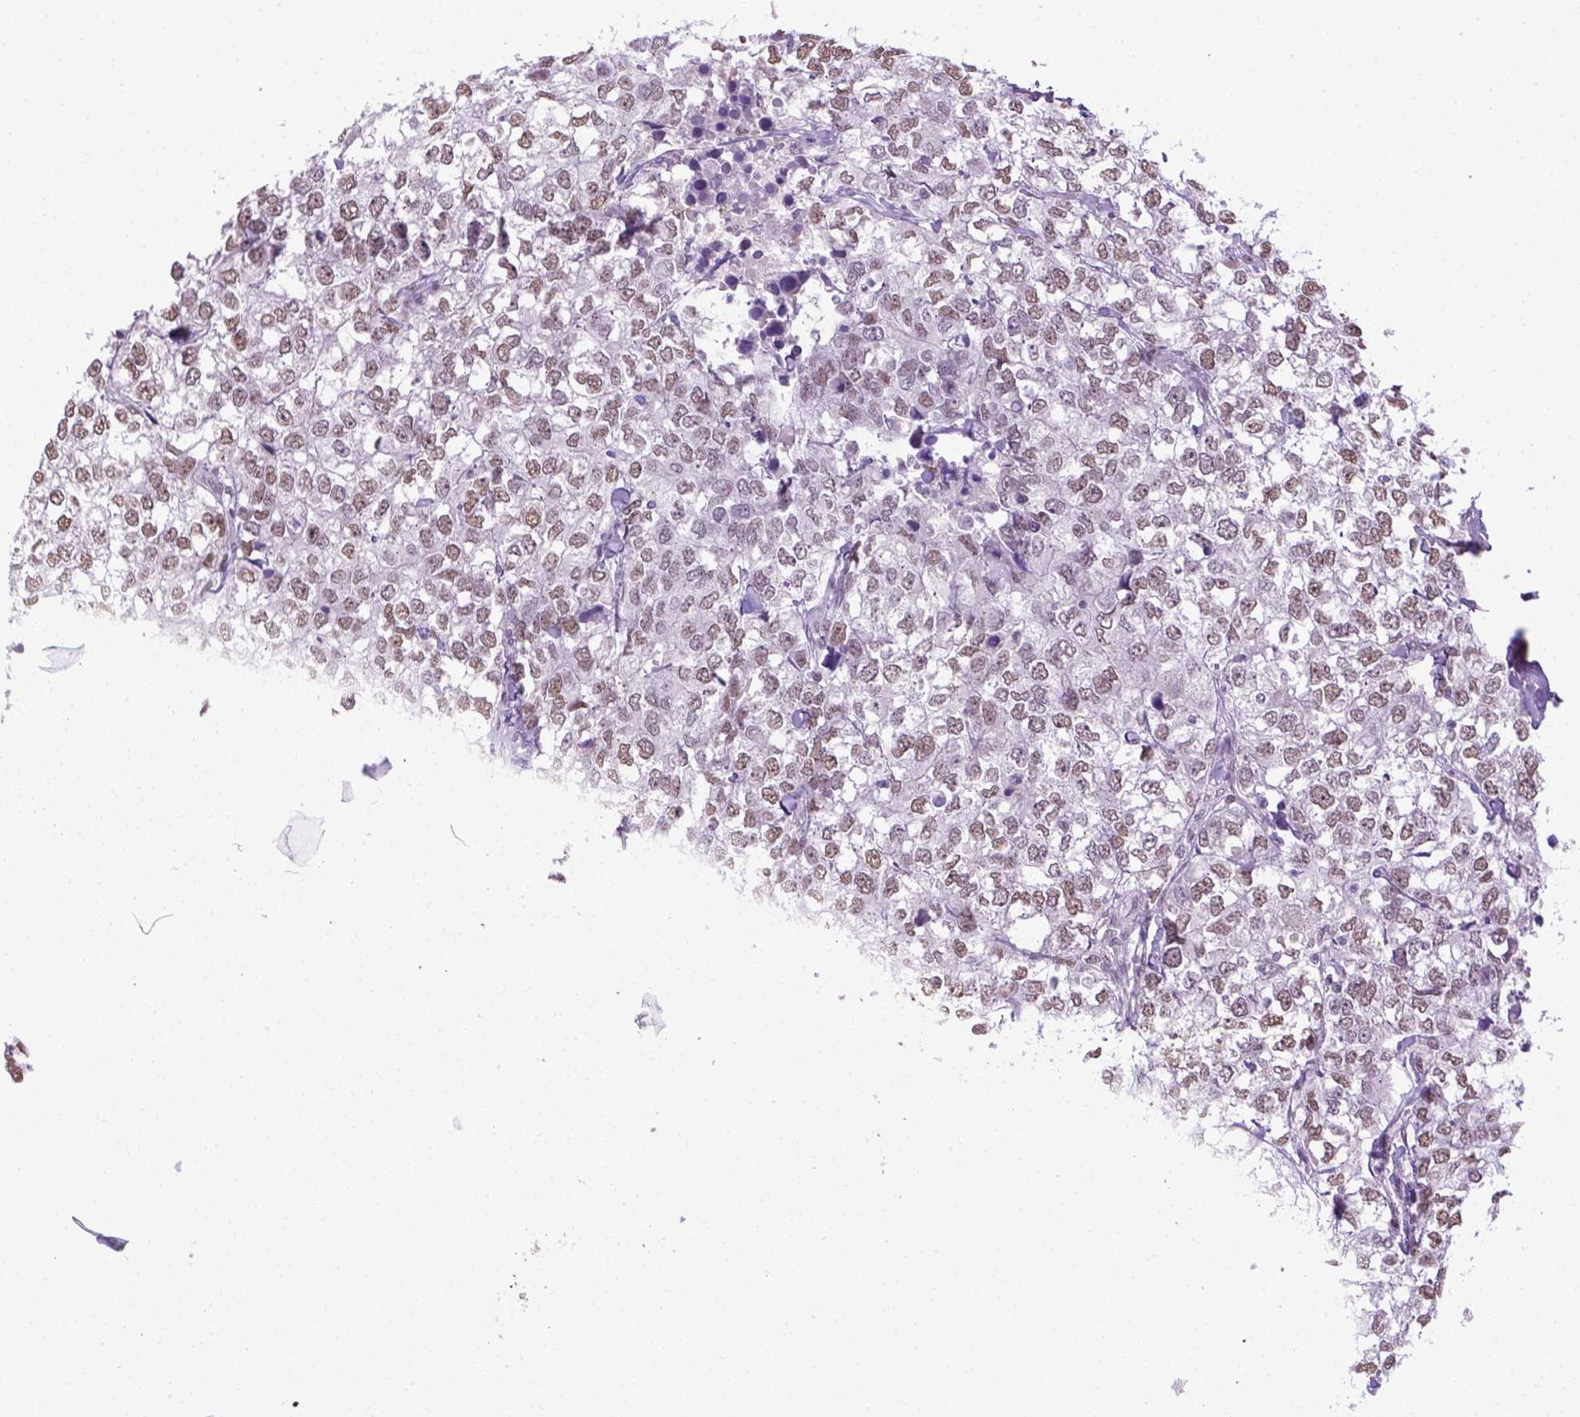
{"staining": {"intensity": "weak", "quantity": ">75%", "location": "nuclear"}, "tissue": "breast cancer", "cell_type": "Tumor cells", "image_type": "cancer", "snomed": [{"axis": "morphology", "description": "Duct carcinoma"}, {"axis": "topography", "description": "Breast"}], "caption": "Protein positivity by immunohistochemistry exhibits weak nuclear positivity in about >75% of tumor cells in breast cancer.", "gene": "ABI2", "patient": {"sex": "female", "age": 30}}